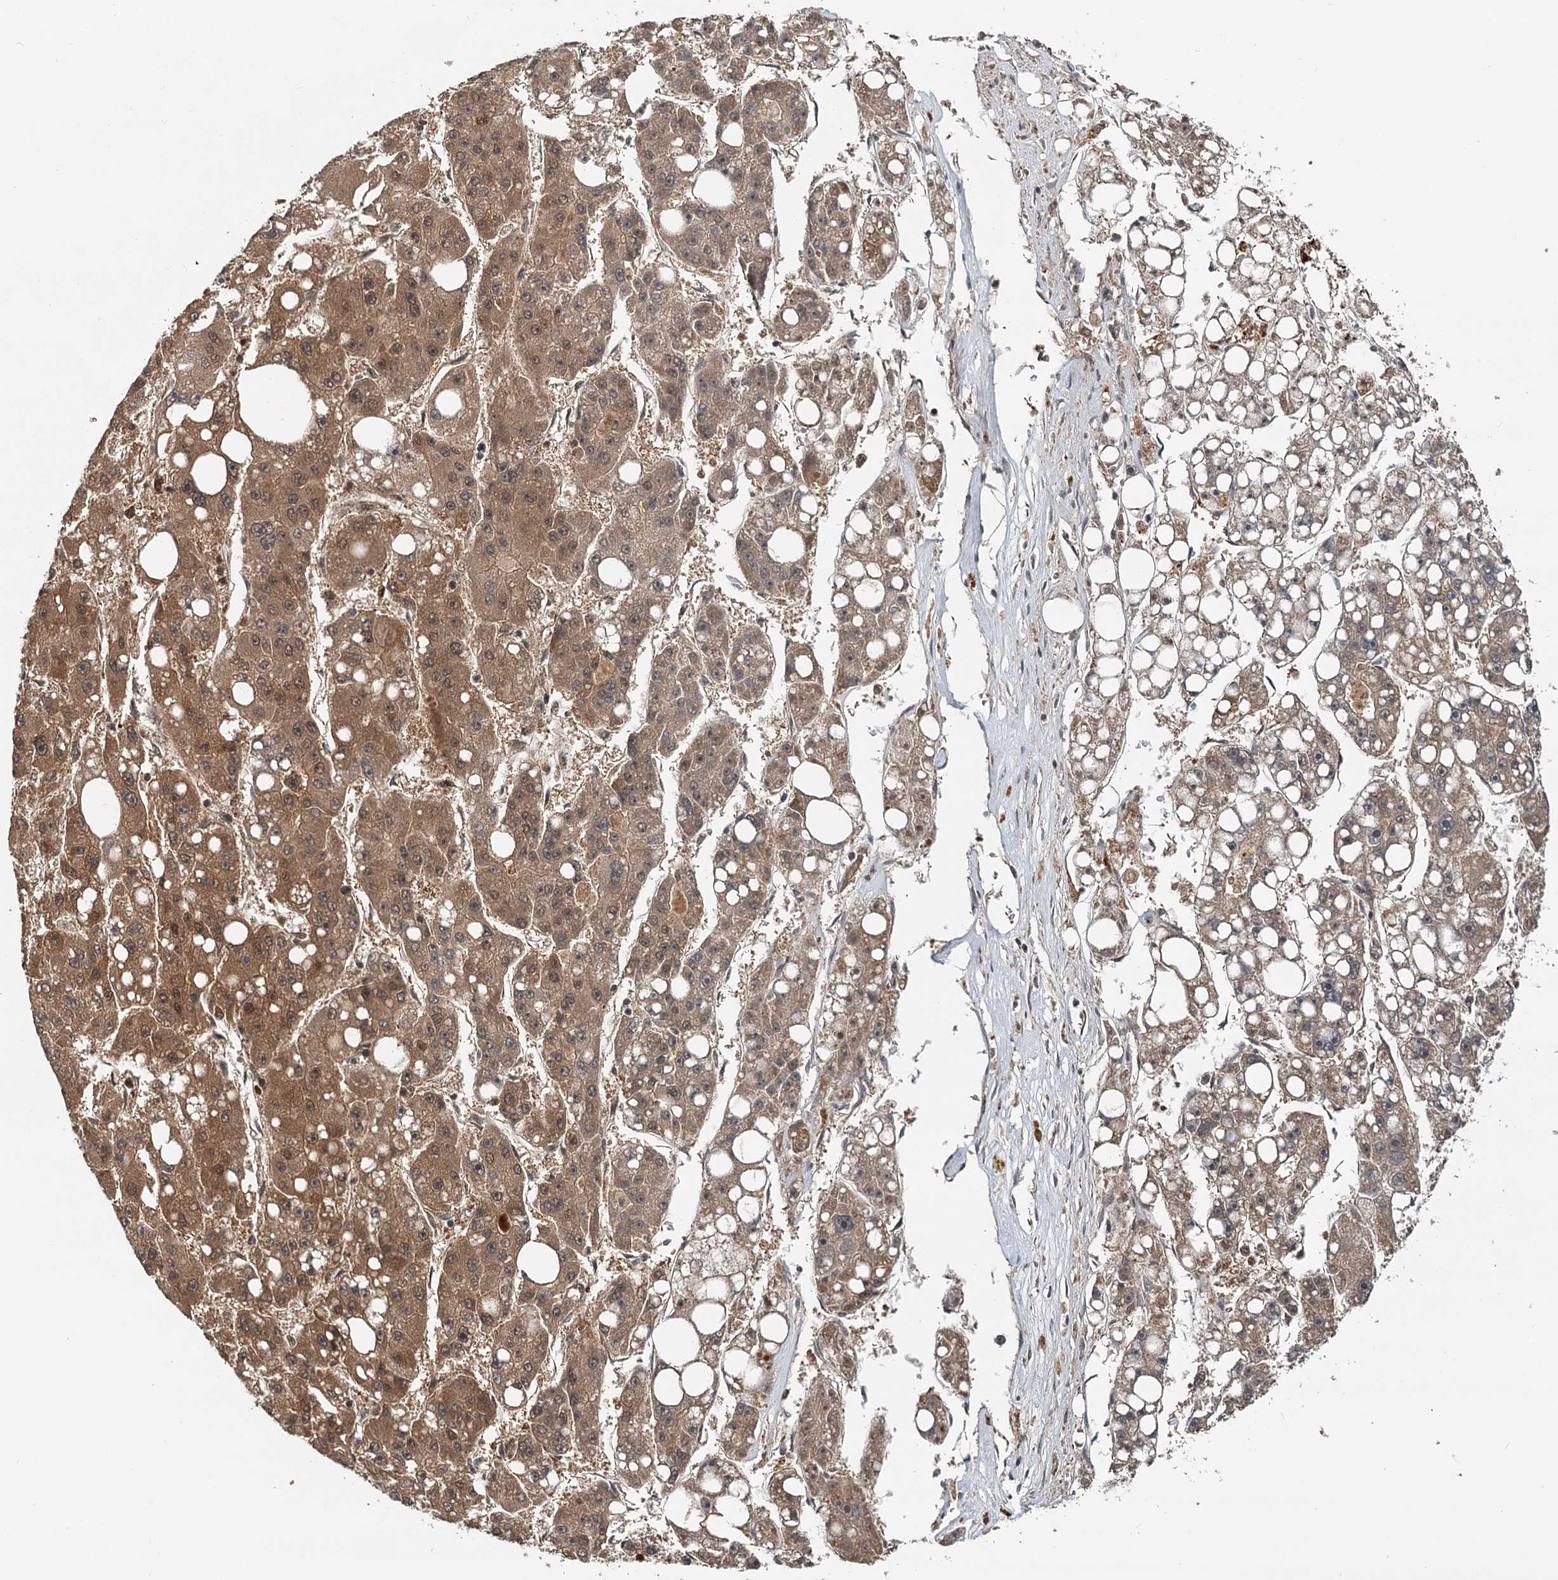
{"staining": {"intensity": "moderate", "quantity": ">75%", "location": "cytoplasmic/membranous"}, "tissue": "liver cancer", "cell_type": "Tumor cells", "image_type": "cancer", "snomed": [{"axis": "morphology", "description": "Carcinoma, Hepatocellular, NOS"}, {"axis": "topography", "description": "Liver"}], "caption": "A high-resolution photomicrograph shows immunohistochemistry staining of liver hepatocellular carcinoma, which demonstrates moderate cytoplasmic/membranous positivity in approximately >75% of tumor cells.", "gene": "STUB1", "patient": {"sex": "female", "age": 61}}